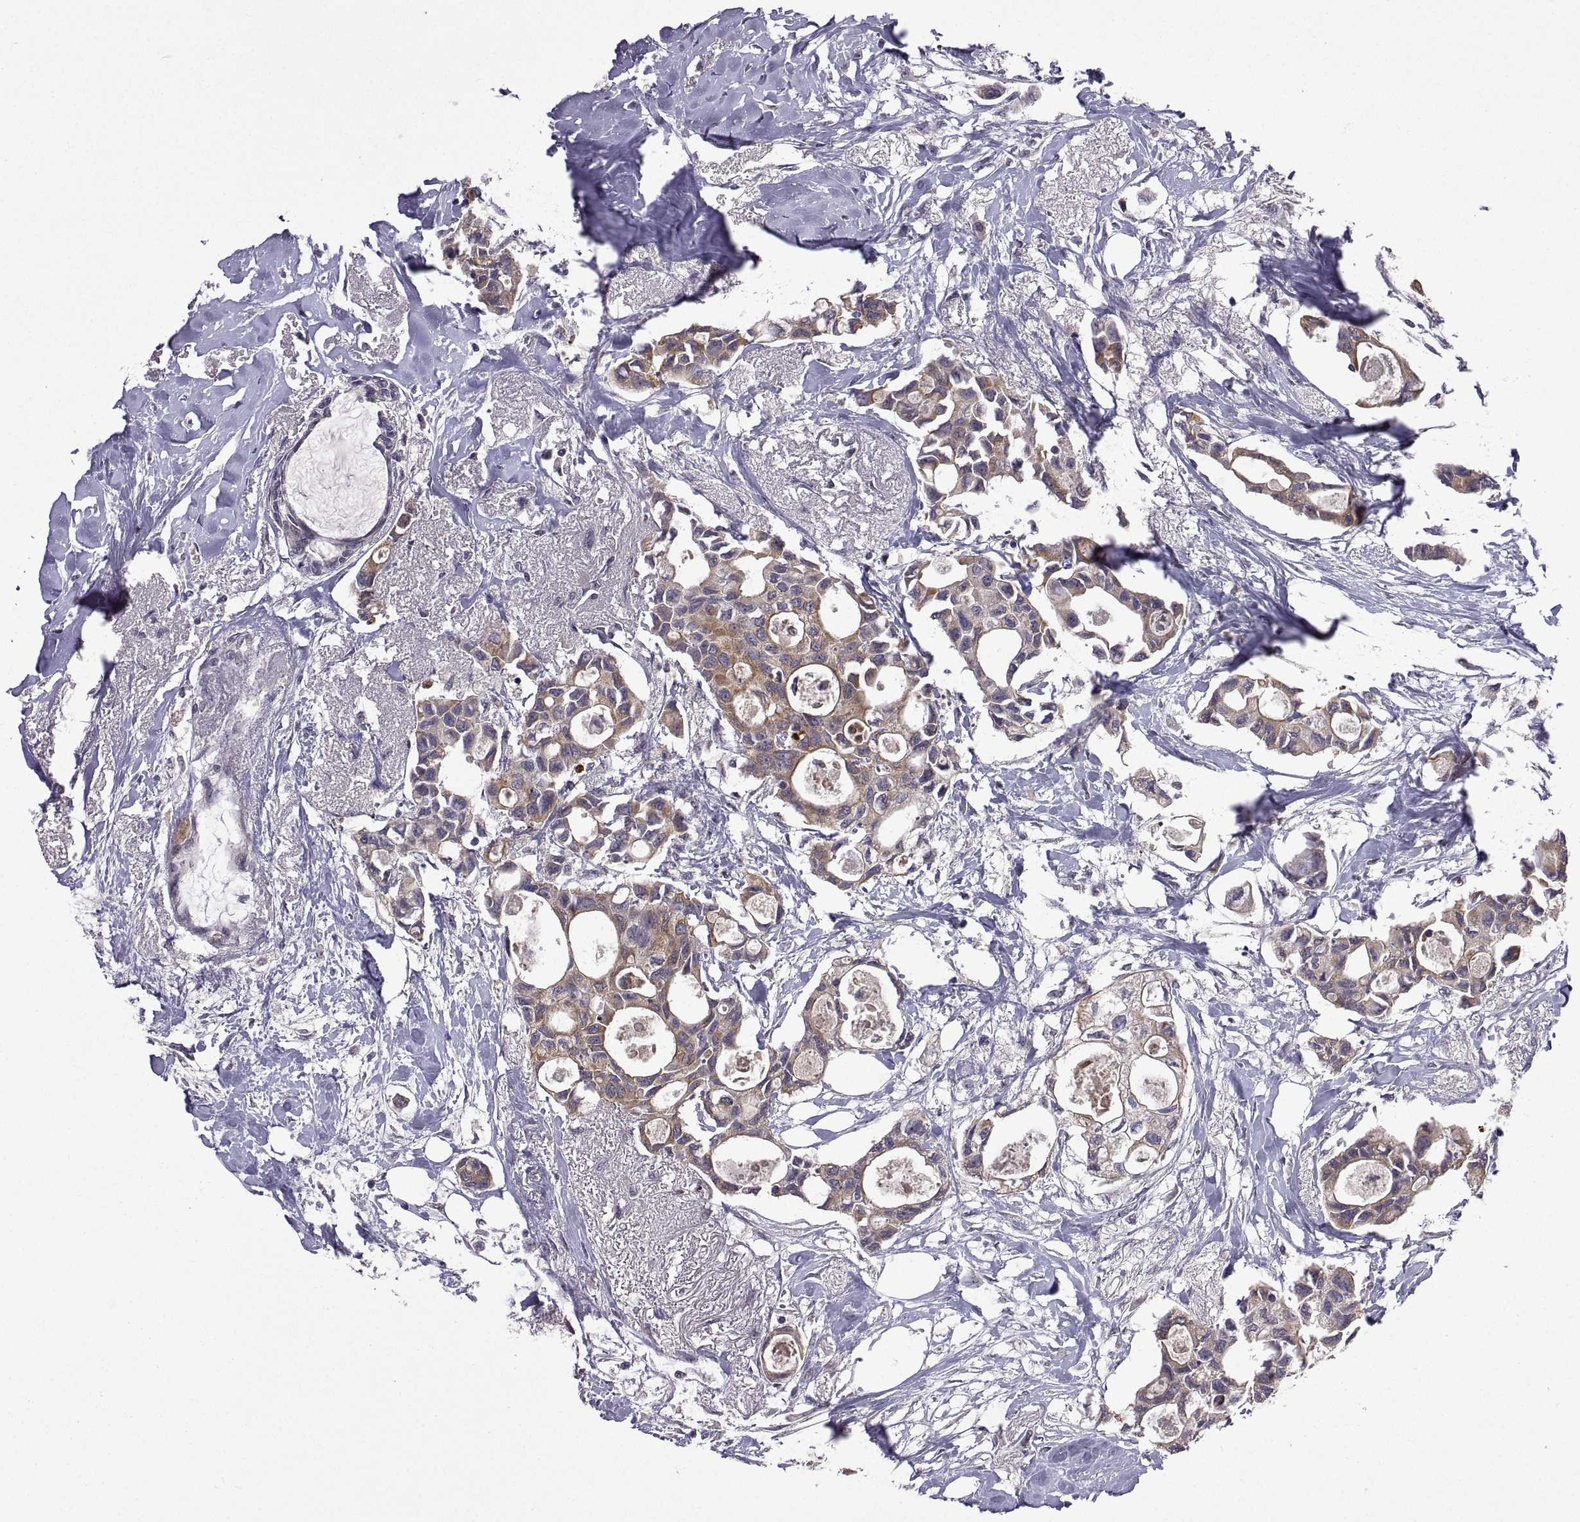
{"staining": {"intensity": "moderate", "quantity": ">75%", "location": "cytoplasmic/membranous"}, "tissue": "breast cancer", "cell_type": "Tumor cells", "image_type": "cancer", "snomed": [{"axis": "morphology", "description": "Duct carcinoma"}, {"axis": "topography", "description": "Breast"}], "caption": "Immunohistochemical staining of human breast cancer (invasive ductal carcinoma) reveals medium levels of moderate cytoplasmic/membranous expression in about >75% of tumor cells. (brown staining indicates protein expression, while blue staining denotes nuclei).", "gene": "LAMA1", "patient": {"sex": "female", "age": 83}}